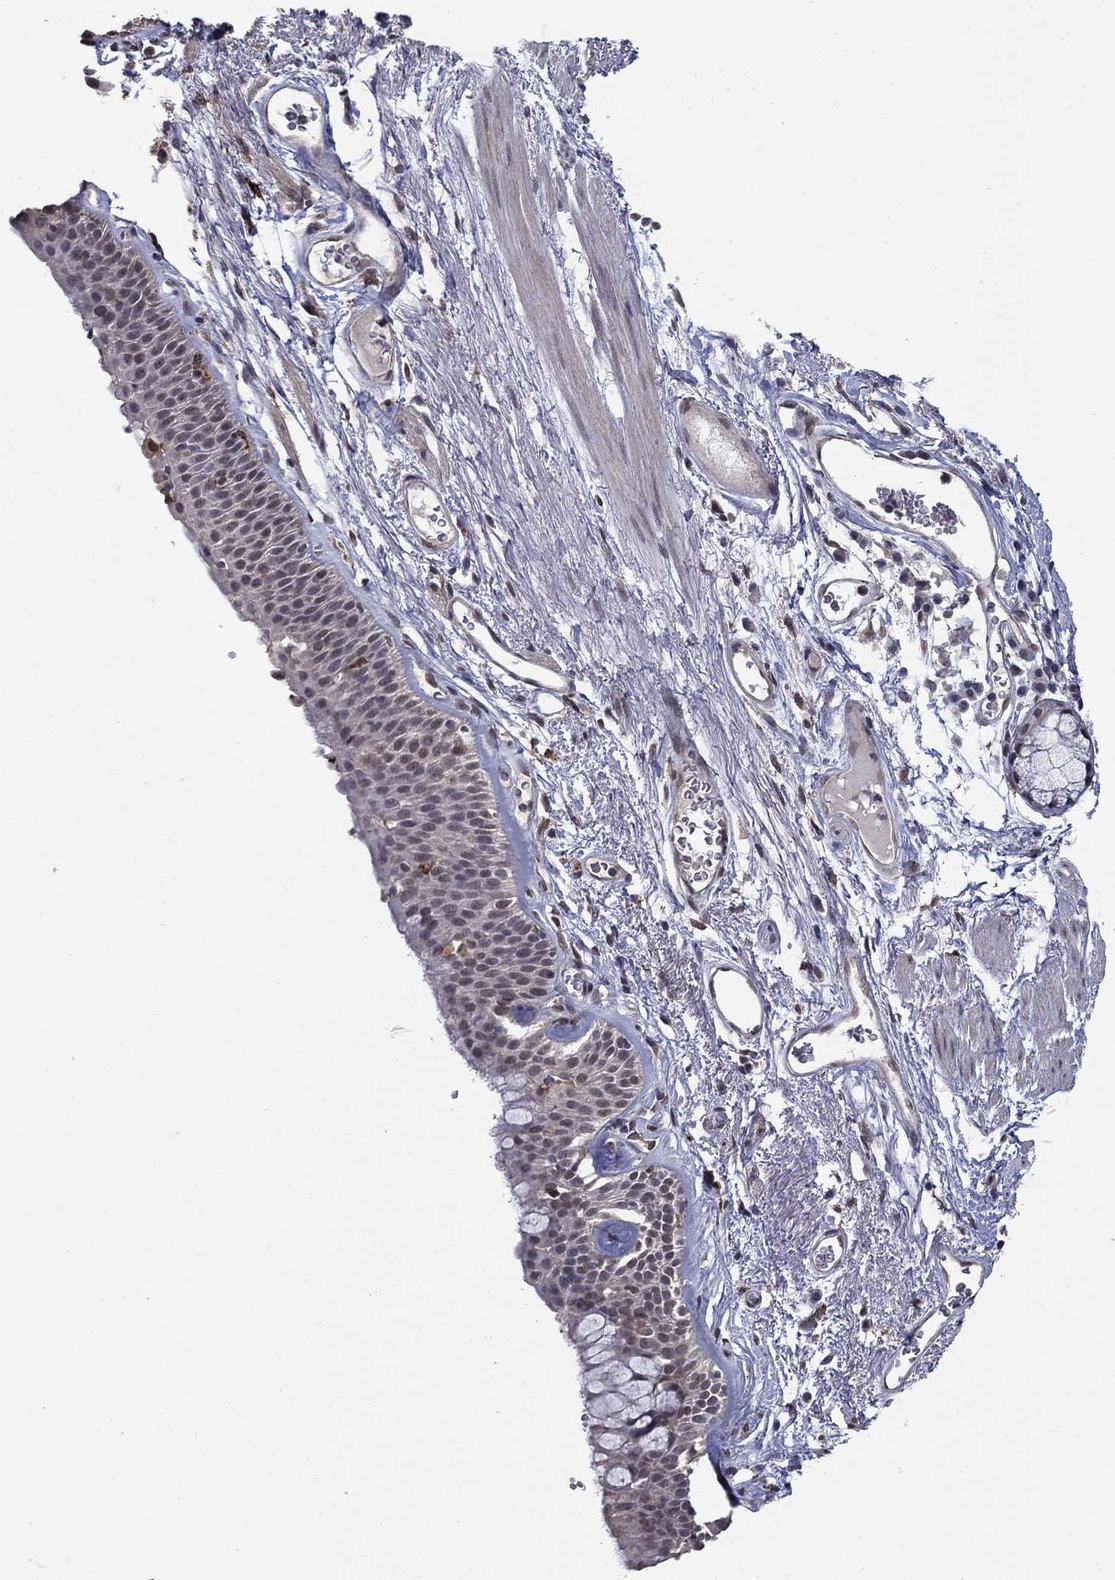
{"staining": {"intensity": "weak", "quantity": "<25%", "location": "cytoplasmic/membranous"}, "tissue": "bronchus", "cell_type": "Respiratory epithelial cells", "image_type": "normal", "snomed": [{"axis": "morphology", "description": "Normal tissue, NOS"}, {"axis": "topography", "description": "Bronchus"}, {"axis": "topography", "description": "Lung"}], "caption": "Immunohistochemical staining of normal human bronchus reveals no significant staining in respiratory epithelial cells.", "gene": "GRIA3", "patient": {"sex": "female", "age": 57}}